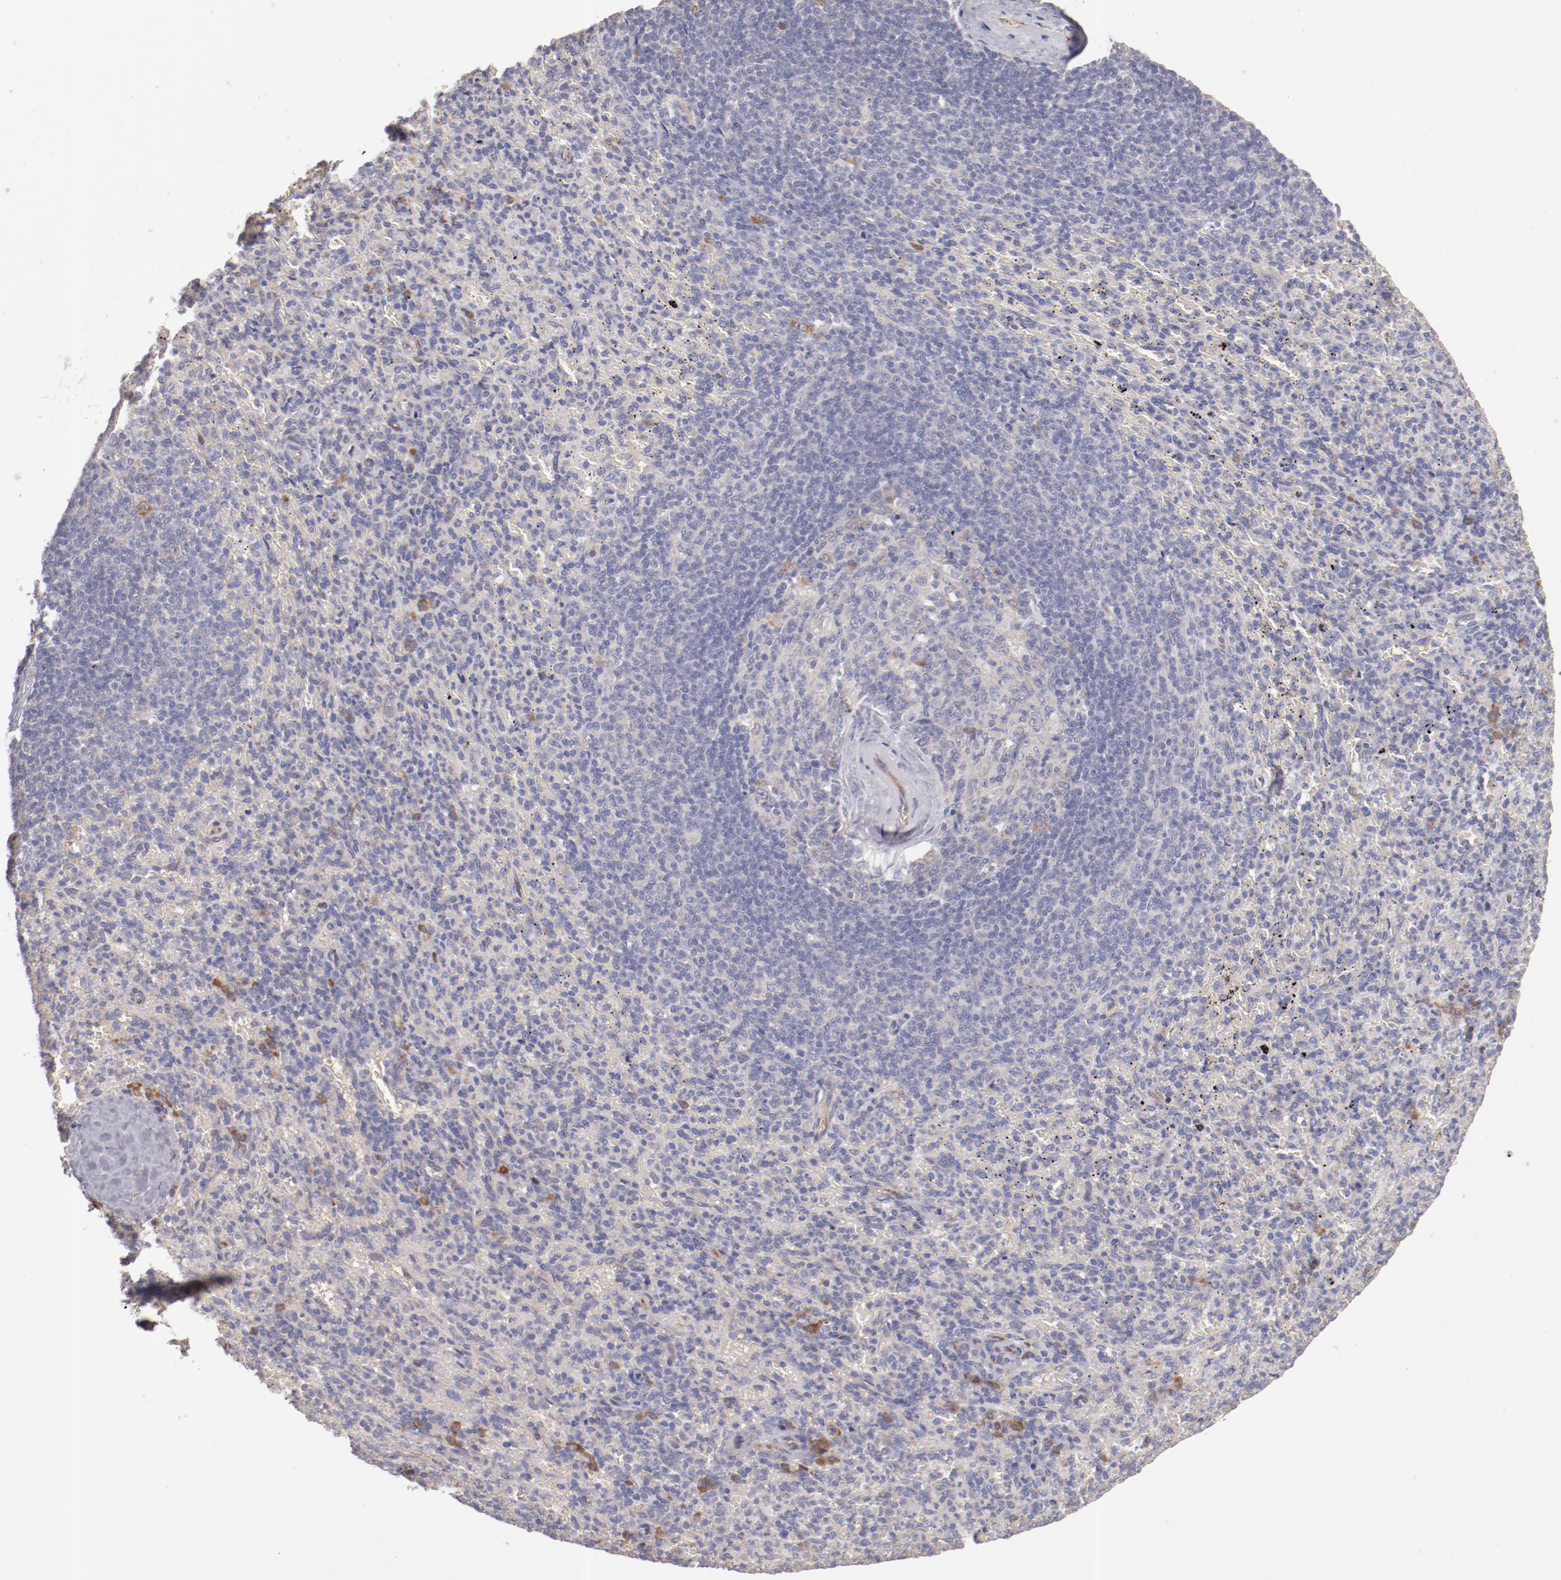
{"staining": {"intensity": "negative", "quantity": "none", "location": "none"}, "tissue": "spleen", "cell_type": "Cells in red pulp", "image_type": "normal", "snomed": [{"axis": "morphology", "description": "Normal tissue, NOS"}, {"axis": "topography", "description": "Spleen"}], "caption": "Unremarkable spleen was stained to show a protein in brown. There is no significant expression in cells in red pulp. The staining was performed using DAB to visualize the protein expression in brown, while the nuclei were stained in blue with hematoxylin (Magnification: 20x).", "gene": "ENTPD5", "patient": {"sex": "female", "age": 43}}